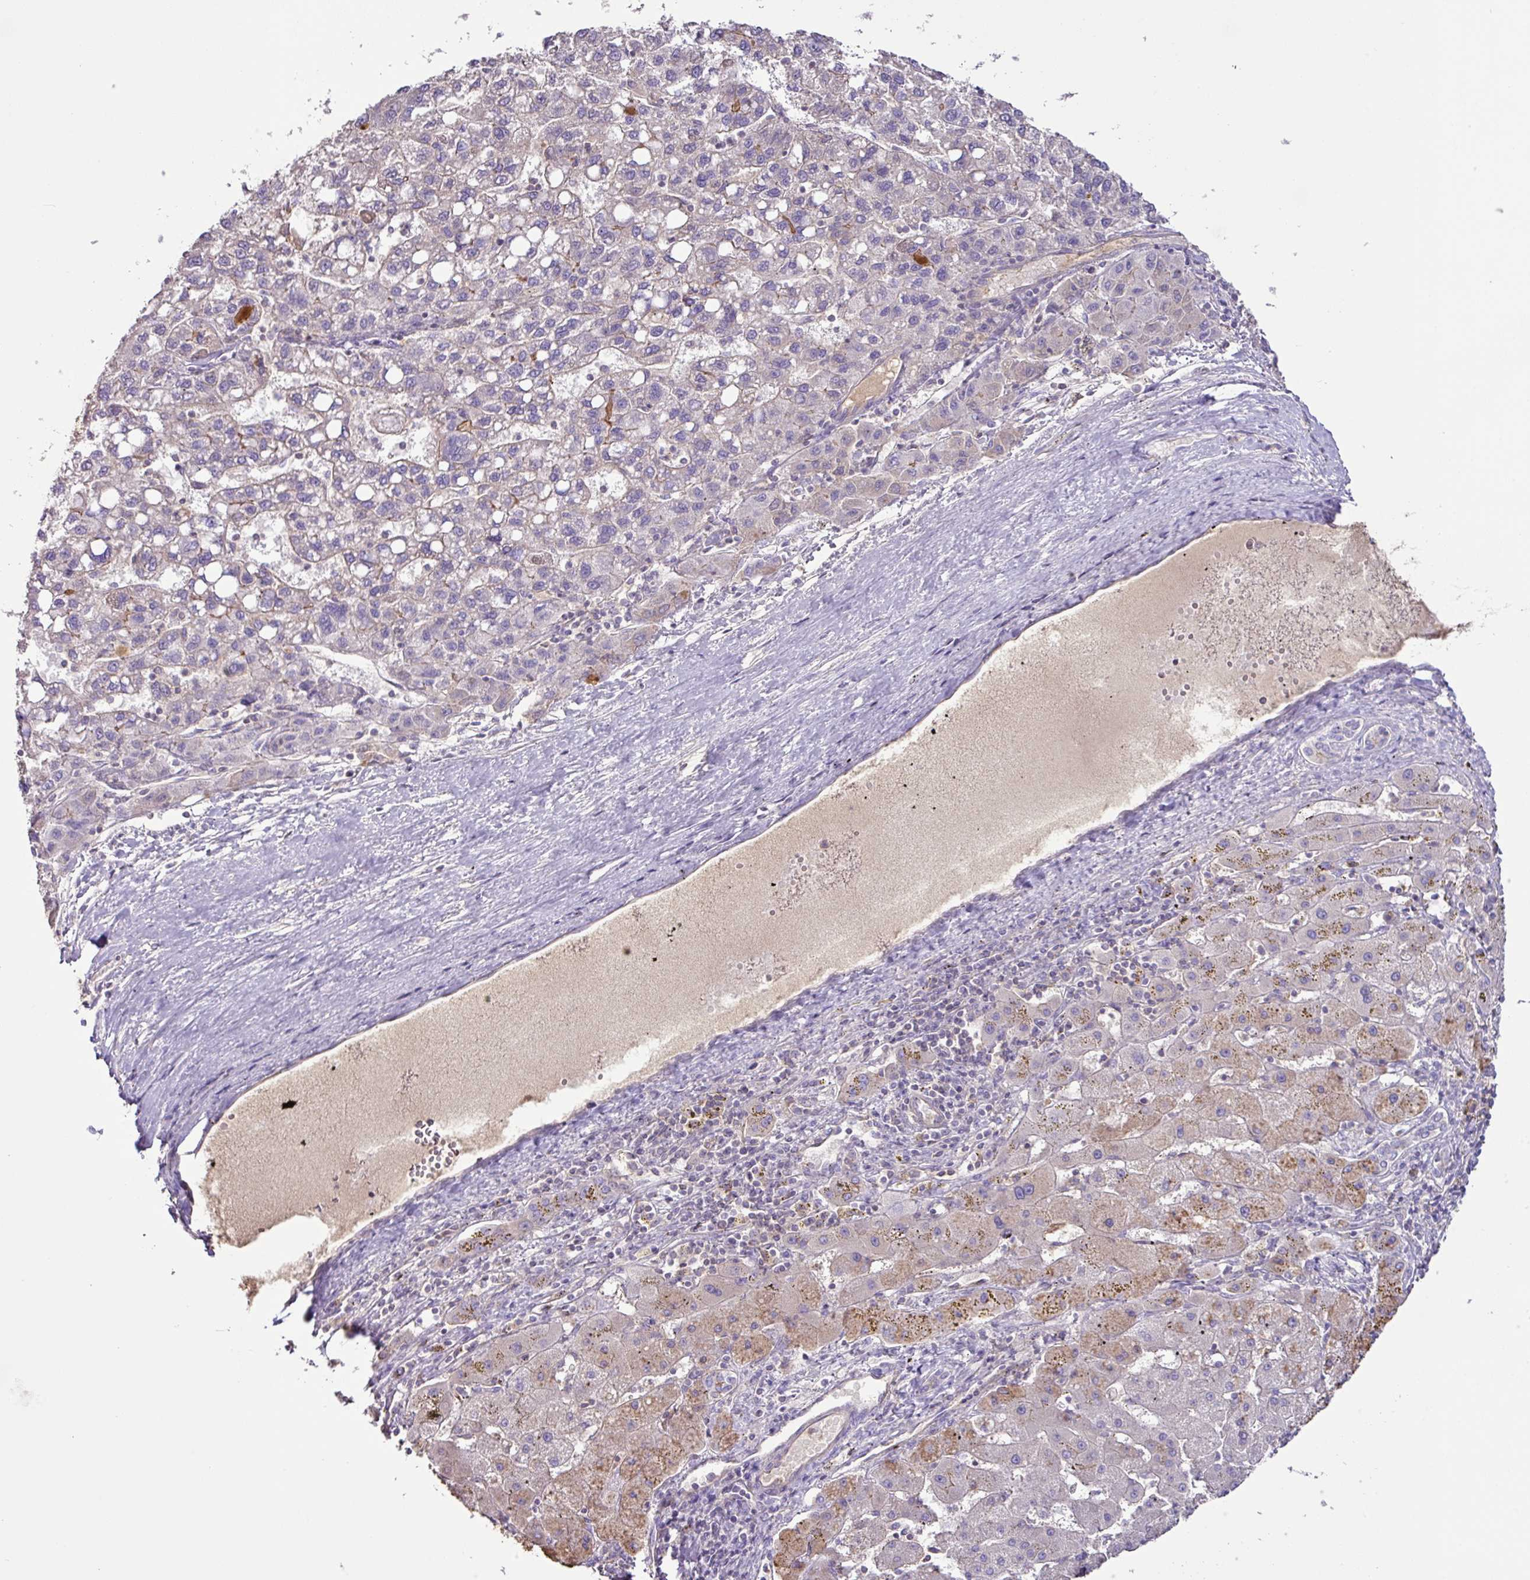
{"staining": {"intensity": "negative", "quantity": "none", "location": "none"}, "tissue": "liver cancer", "cell_type": "Tumor cells", "image_type": "cancer", "snomed": [{"axis": "morphology", "description": "Carcinoma, Hepatocellular, NOS"}, {"axis": "topography", "description": "Liver"}], "caption": "Human hepatocellular carcinoma (liver) stained for a protein using IHC reveals no expression in tumor cells.", "gene": "AGR3", "patient": {"sex": "female", "age": 82}}